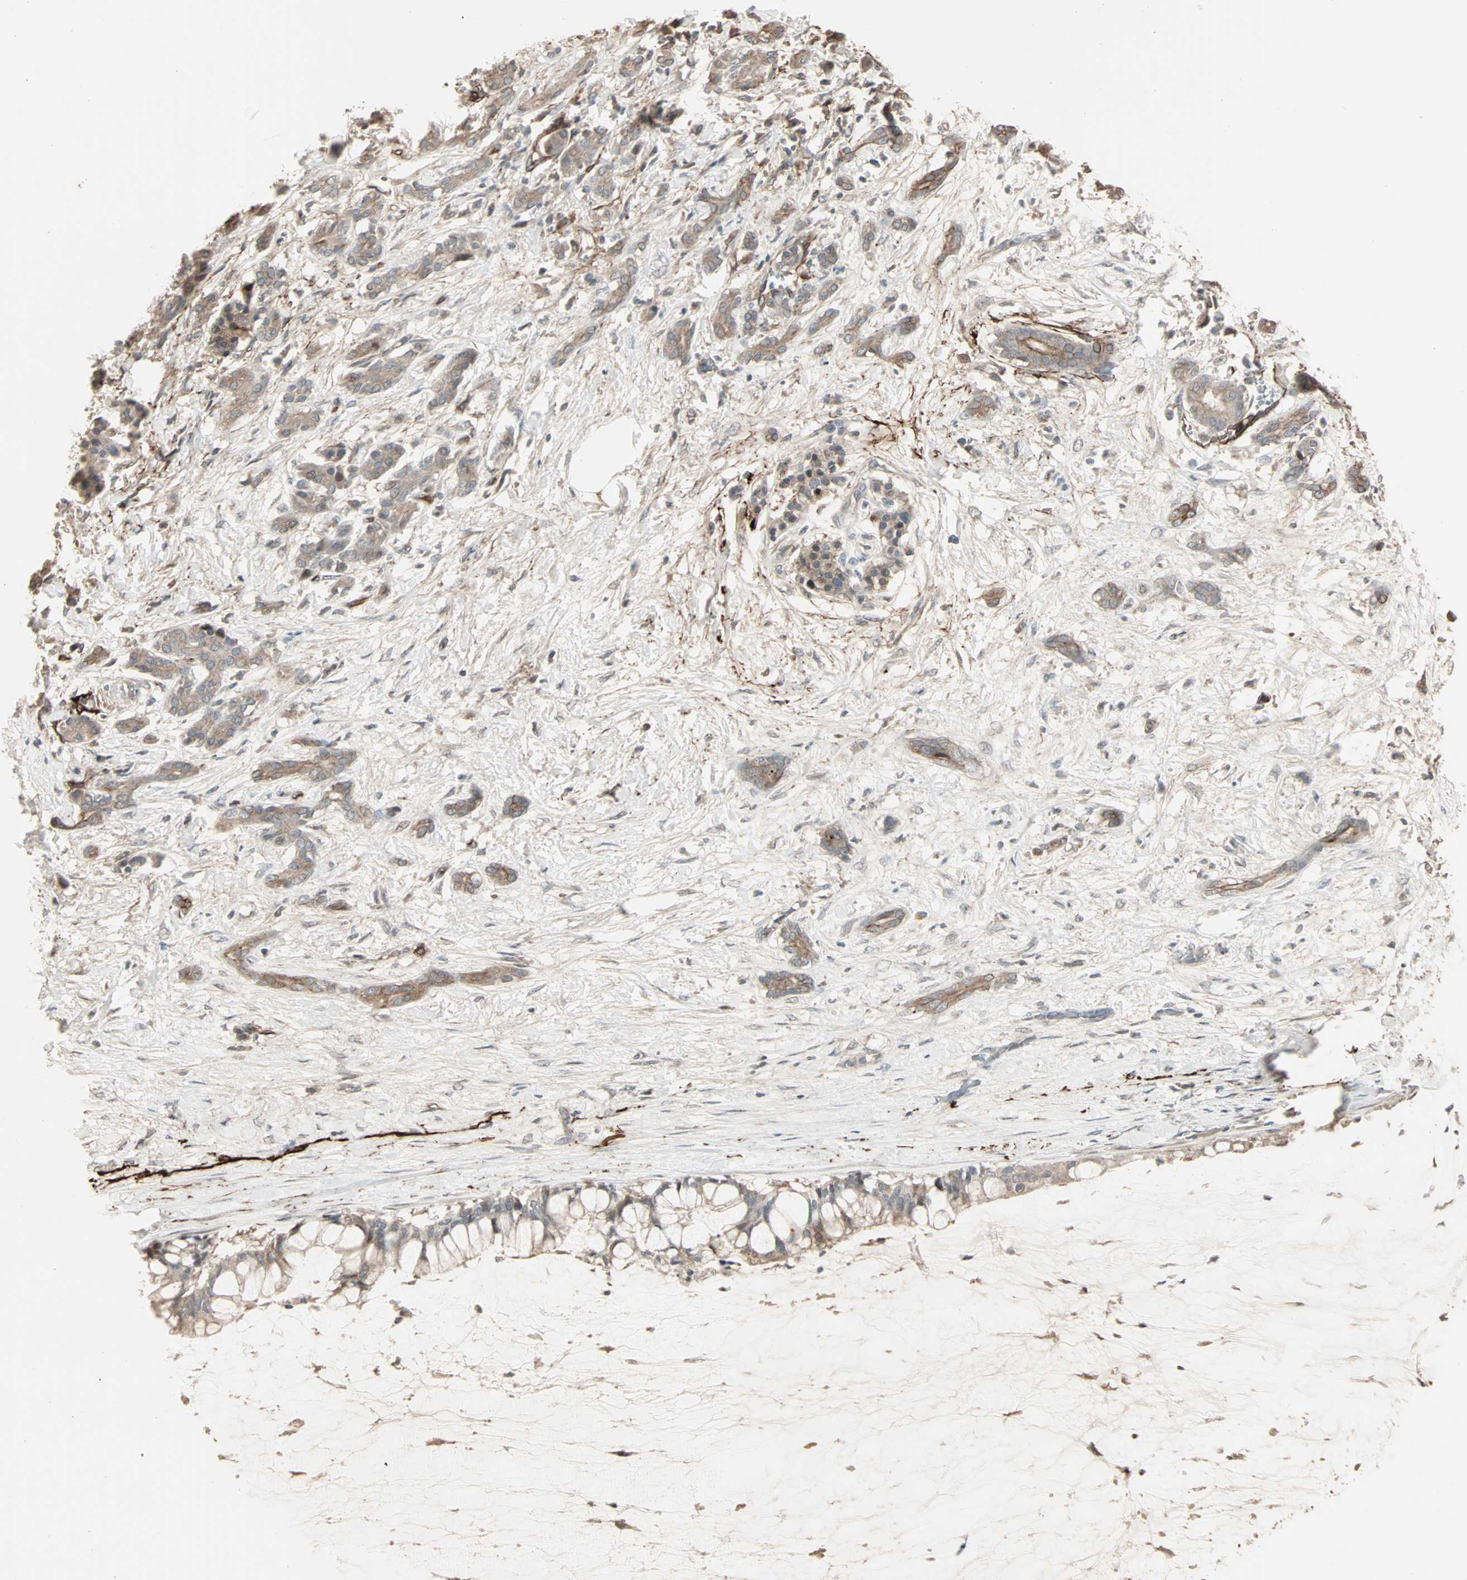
{"staining": {"intensity": "weak", "quantity": ">75%", "location": "cytoplasmic/membranous"}, "tissue": "pancreatic cancer", "cell_type": "Tumor cells", "image_type": "cancer", "snomed": [{"axis": "morphology", "description": "Adenocarcinoma, NOS"}, {"axis": "topography", "description": "Pancreas"}], "caption": "Immunohistochemical staining of human pancreatic cancer exhibits low levels of weak cytoplasmic/membranous expression in approximately >75% of tumor cells.", "gene": "CALCRL", "patient": {"sex": "male", "age": 41}}